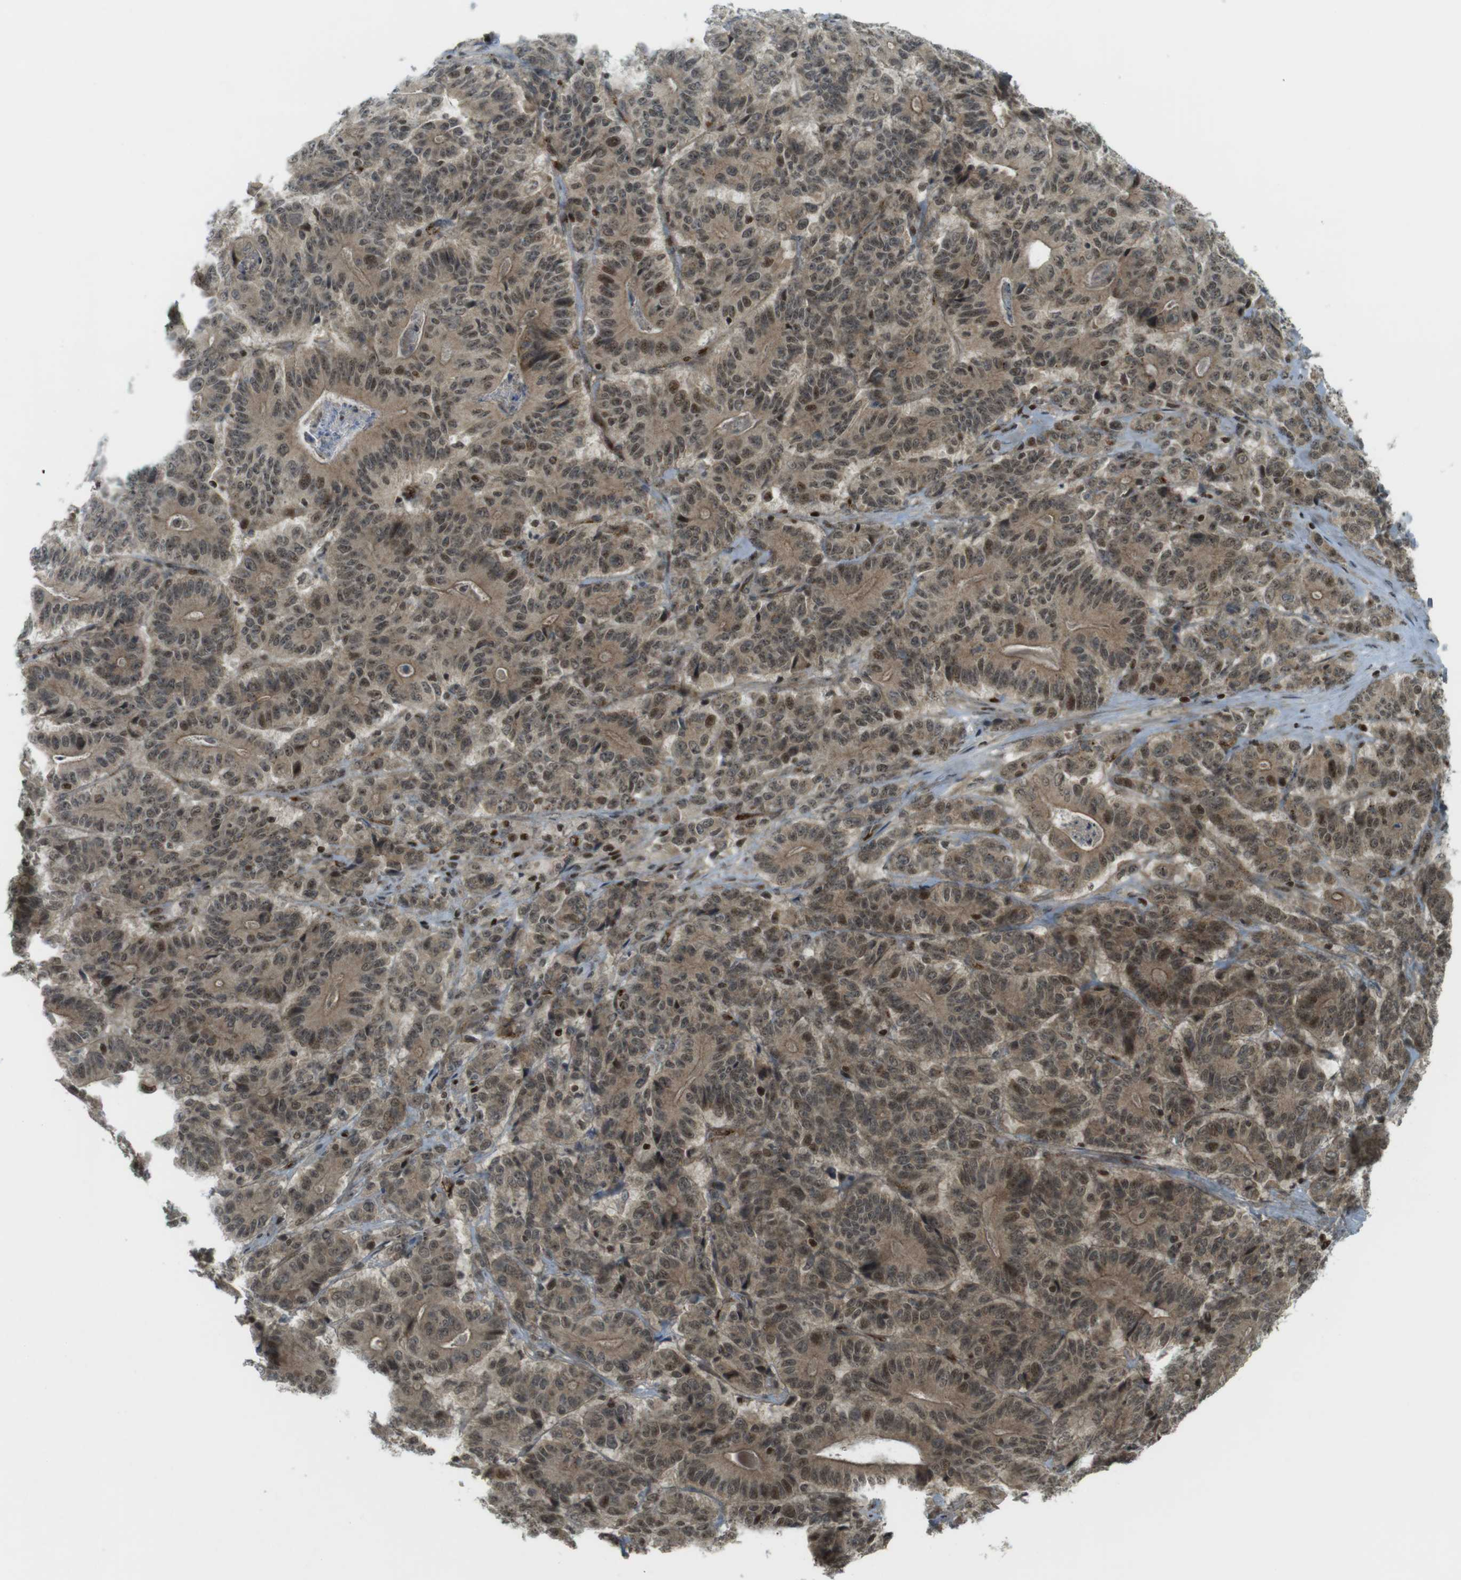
{"staining": {"intensity": "moderate", "quantity": ">75%", "location": "cytoplasmic/membranous,nuclear"}, "tissue": "stomach cancer", "cell_type": "Tumor cells", "image_type": "cancer", "snomed": [{"axis": "morphology", "description": "Adenocarcinoma, NOS"}, {"axis": "topography", "description": "Stomach"}], "caption": "The histopathology image demonstrates immunohistochemical staining of adenocarcinoma (stomach). There is moderate cytoplasmic/membranous and nuclear expression is seen in about >75% of tumor cells. The protein is shown in brown color, while the nuclei are stained blue.", "gene": "PPP1R13B", "patient": {"sex": "female", "age": 73}}